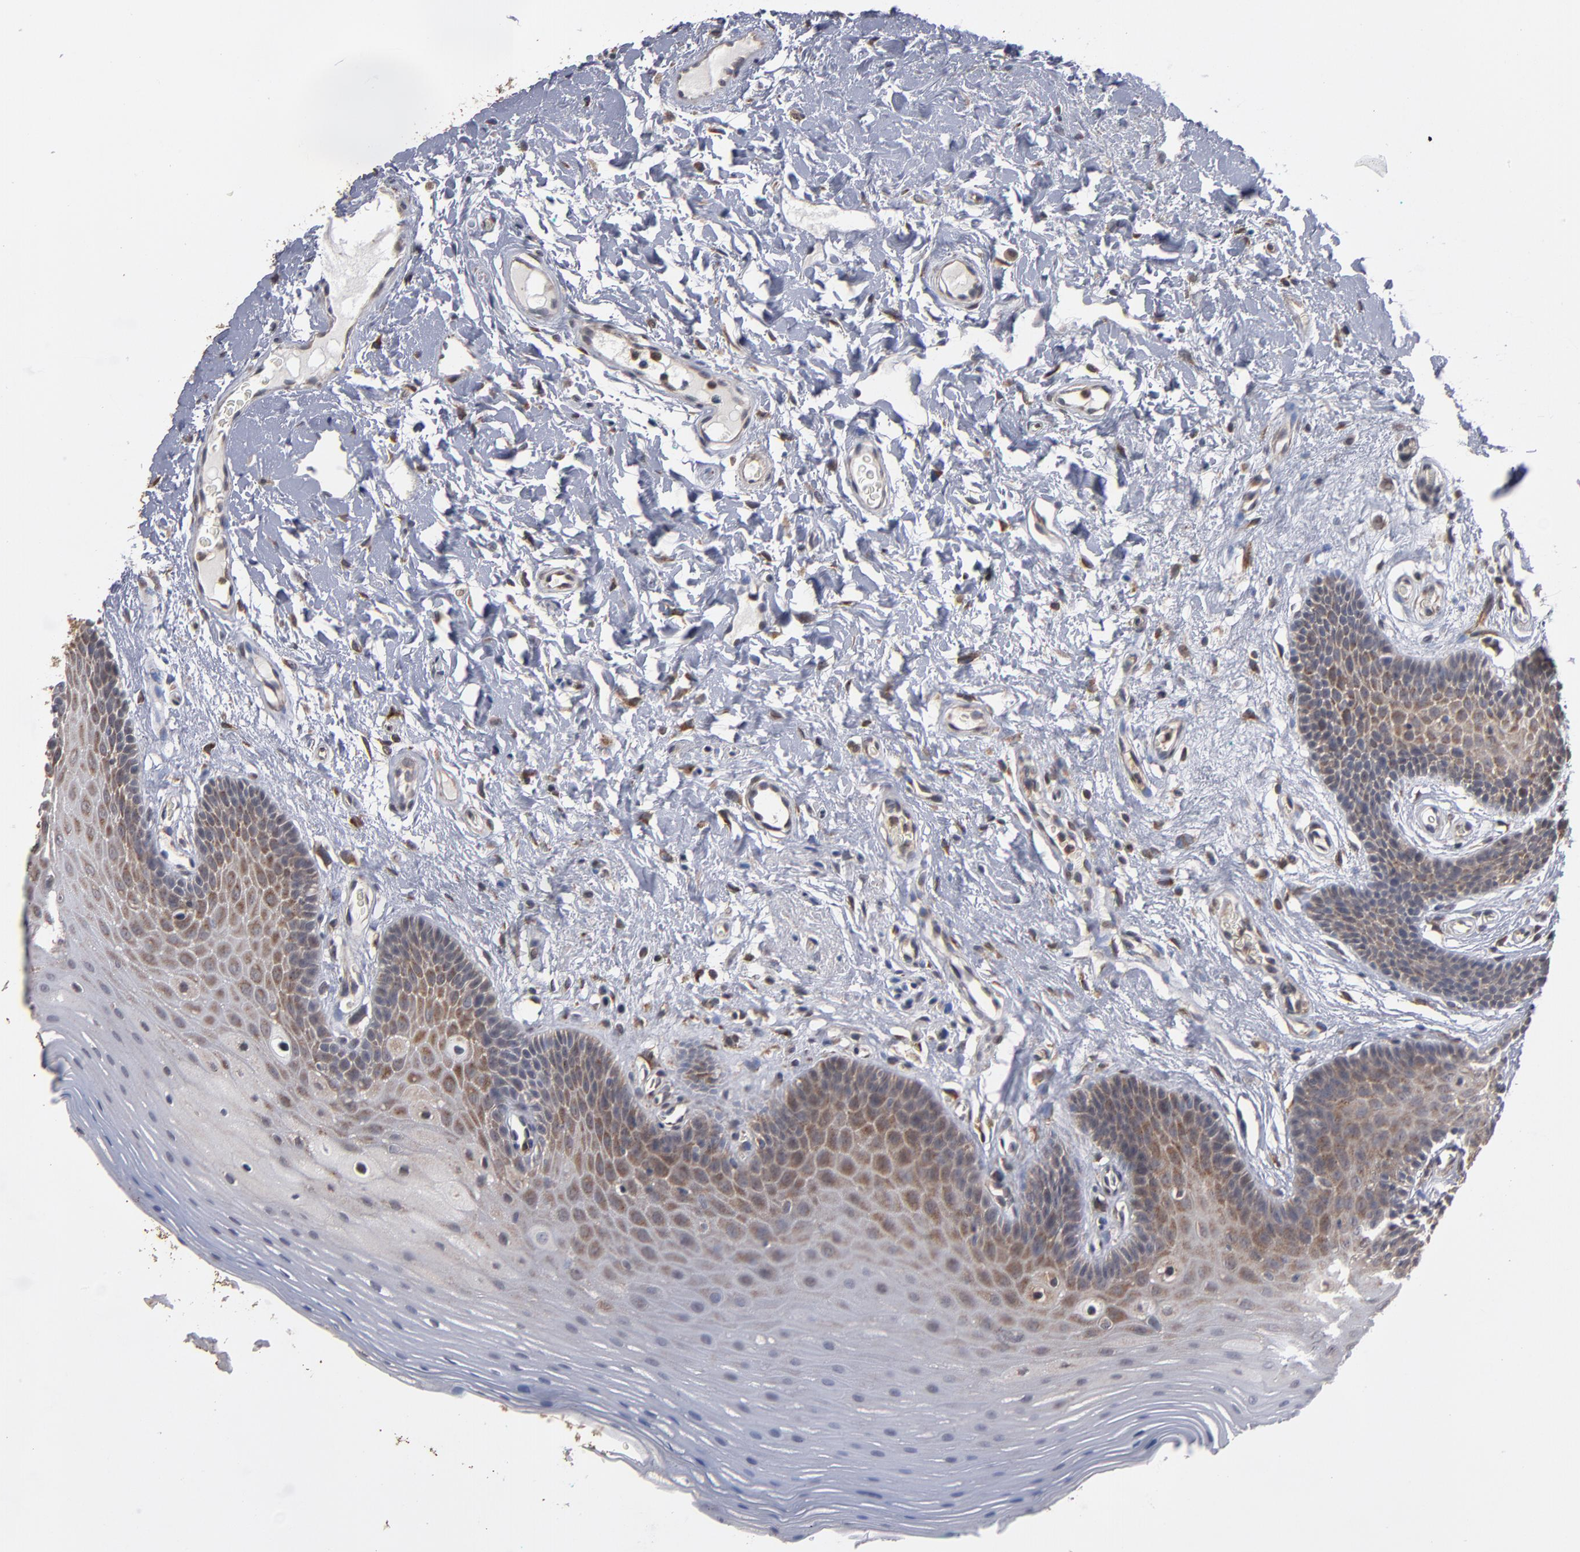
{"staining": {"intensity": "moderate", "quantity": "25%-75%", "location": "cytoplasmic/membranous"}, "tissue": "oral mucosa", "cell_type": "Squamous epithelial cells", "image_type": "normal", "snomed": [{"axis": "morphology", "description": "Normal tissue, NOS"}, {"axis": "morphology", "description": "Squamous cell carcinoma, NOS"}, {"axis": "topography", "description": "Skeletal muscle"}, {"axis": "topography", "description": "Oral tissue"}, {"axis": "topography", "description": "Head-Neck"}], "caption": "Squamous epithelial cells display moderate cytoplasmic/membranous staining in approximately 25%-75% of cells in normal oral mucosa.", "gene": "MIPOL1", "patient": {"sex": "male", "age": 71}}